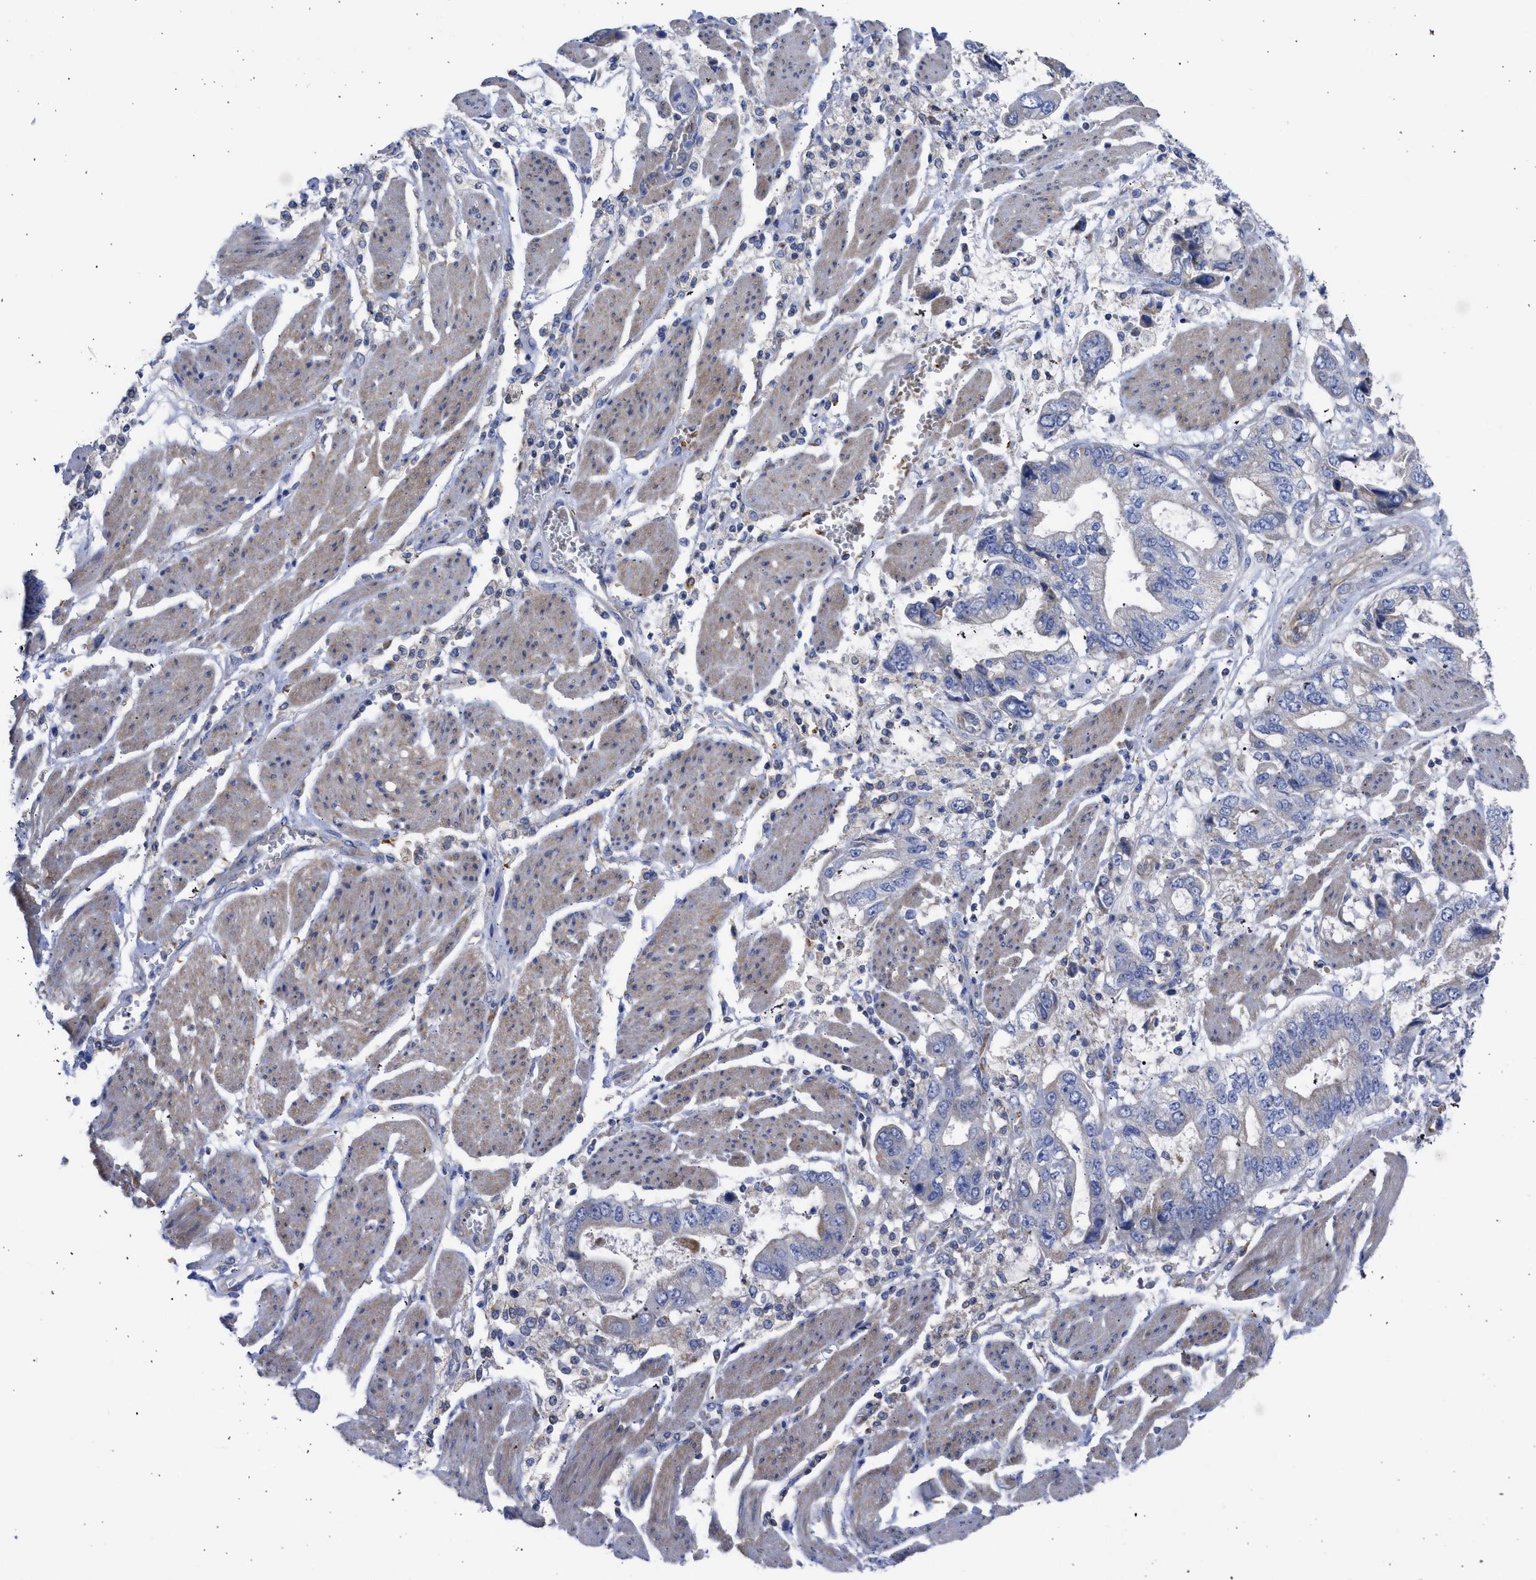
{"staining": {"intensity": "negative", "quantity": "none", "location": "none"}, "tissue": "stomach cancer", "cell_type": "Tumor cells", "image_type": "cancer", "snomed": [{"axis": "morphology", "description": "Normal tissue, NOS"}, {"axis": "morphology", "description": "Adenocarcinoma, NOS"}, {"axis": "topography", "description": "Stomach"}], "caption": "This is an immunohistochemistry photomicrograph of stomach cancer. There is no expression in tumor cells.", "gene": "BTG3", "patient": {"sex": "male", "age": 62}}